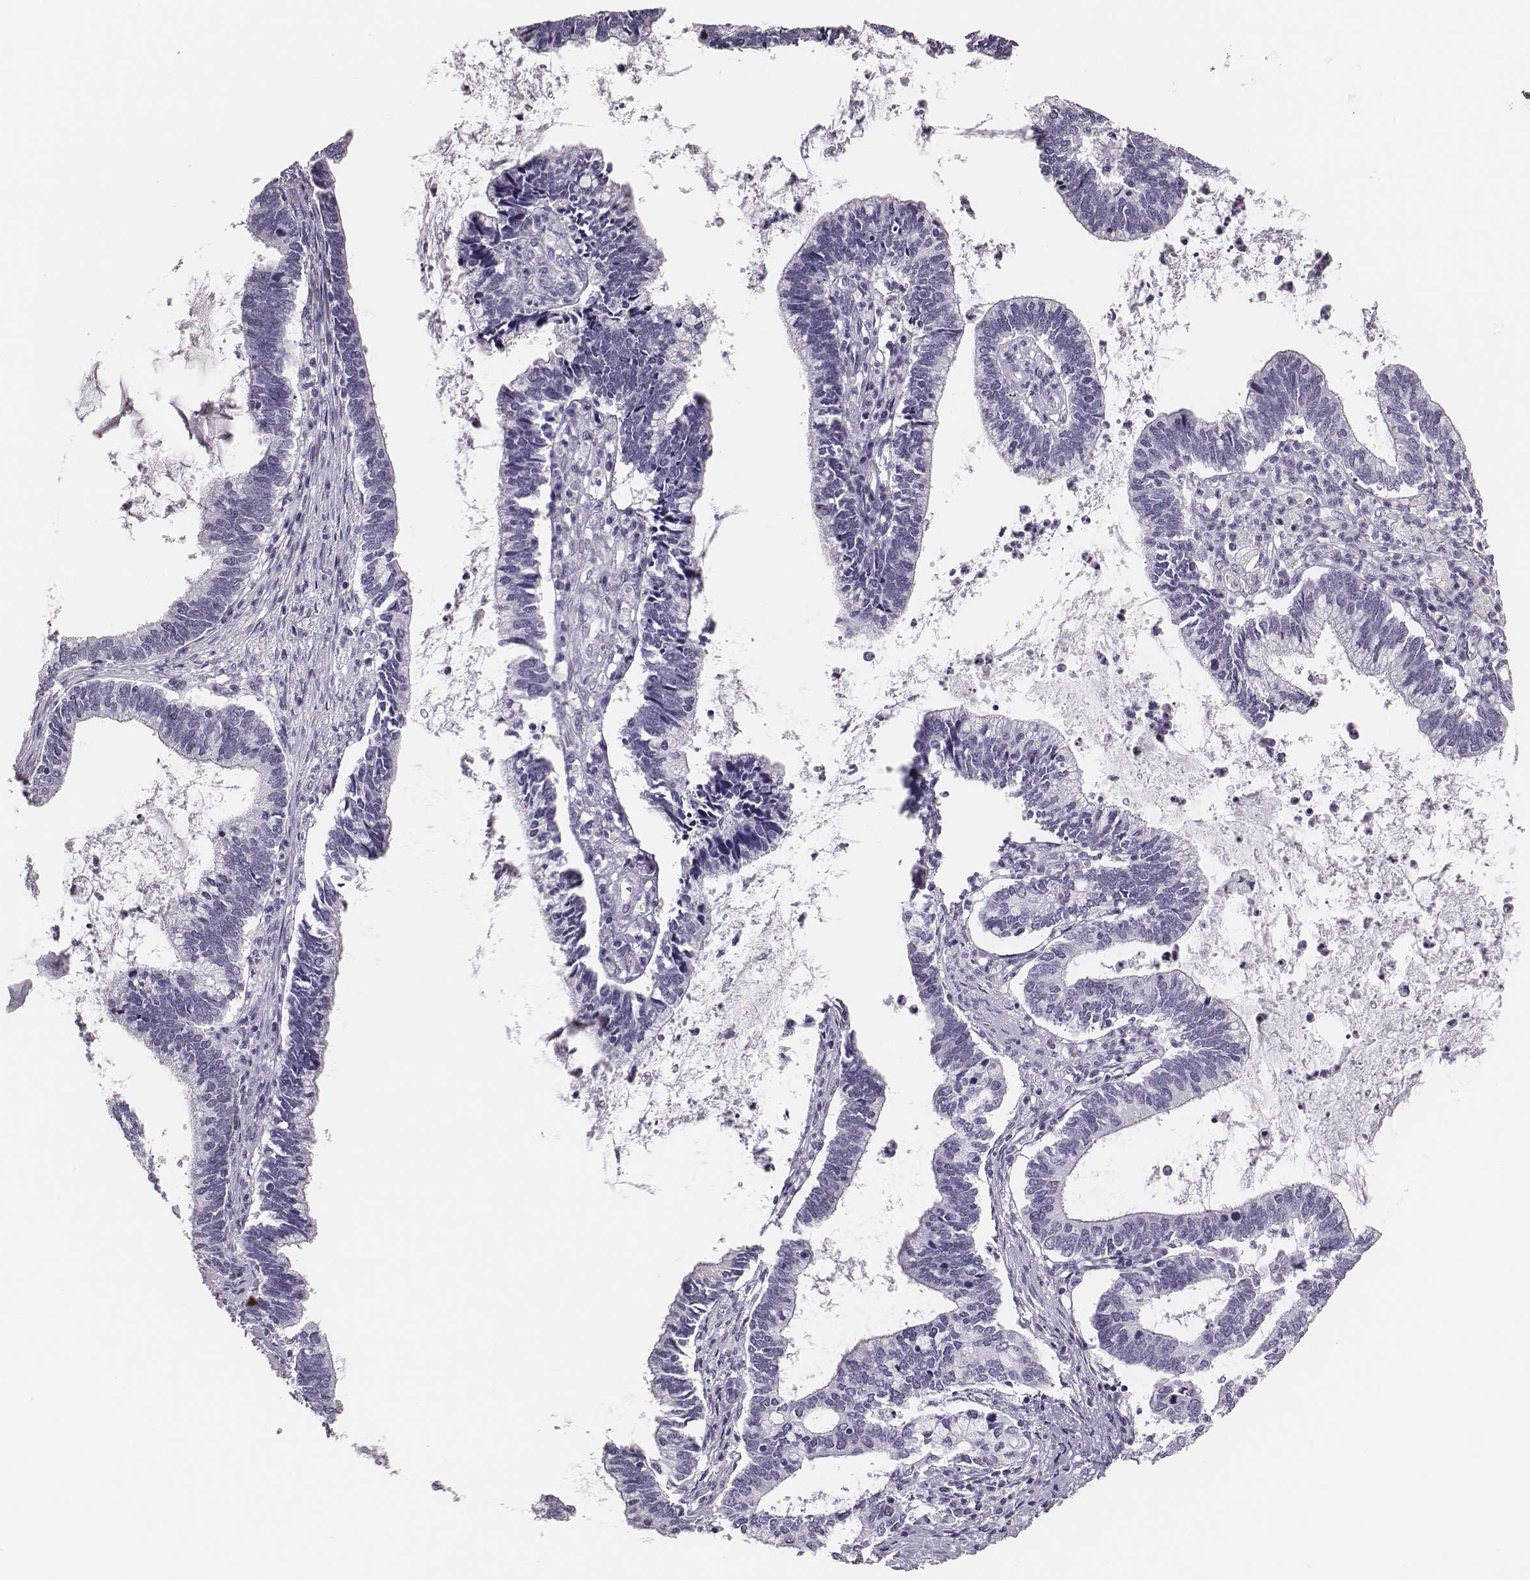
{"staining": {"intensity": "negative", "quantity": "none", "location": "none"}, "tissue": "cervical cancer", "cell_type": "Tumor cells", "image_type": "cancer", "snomed": [{"axis": "morphology", "description": "Adenocarcinoma, NOS"}, {"axis": "topography", "description": "Cervix"}], "caption": "An immunohistochemistry image of cervical cancer is shown. There is no staining in tumor cells of cervical cancer.", "gene": "H1-6", "patient": {"sex": "female", "age": 42}}